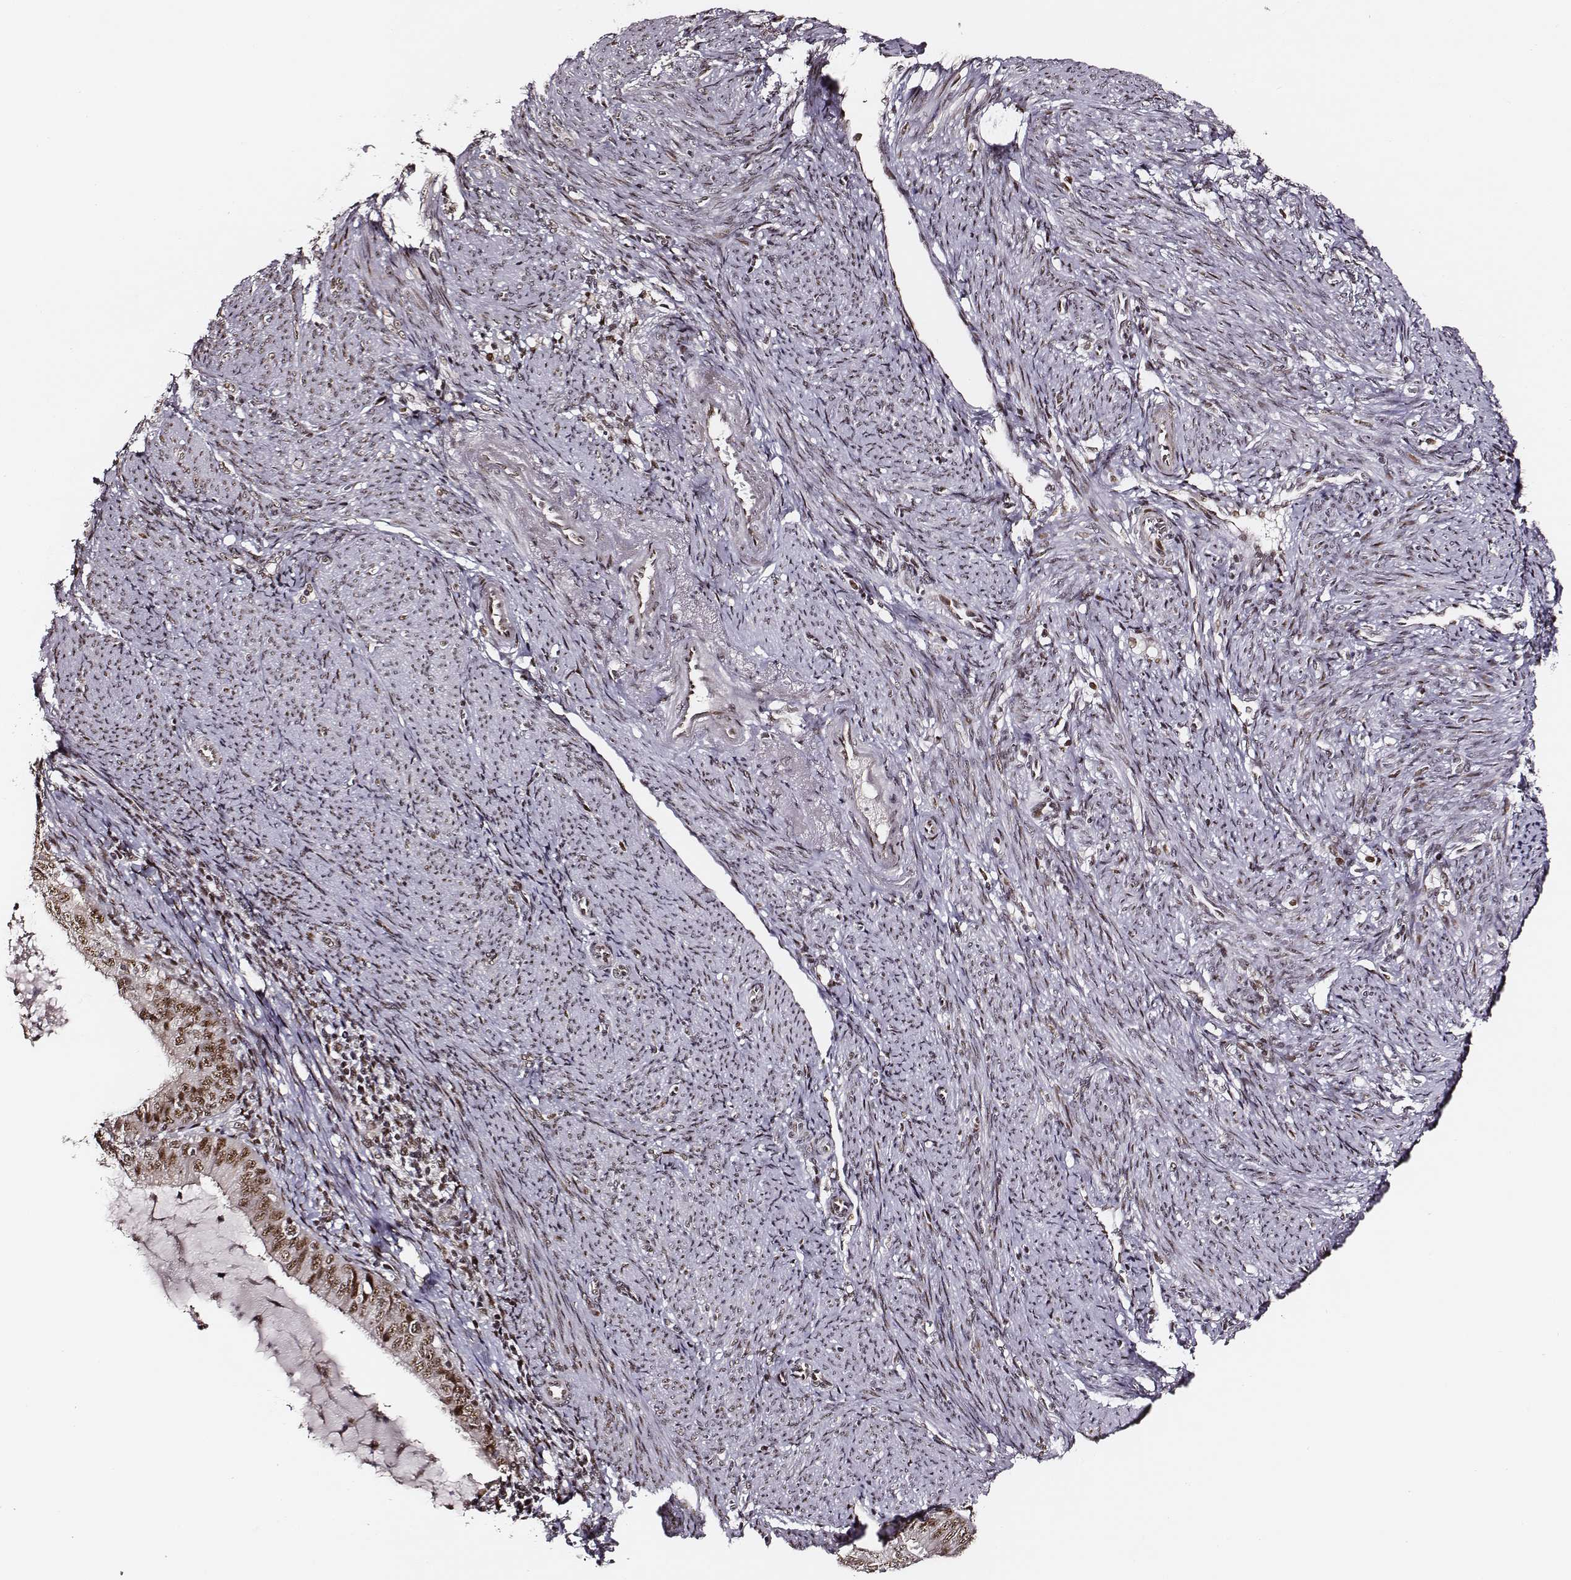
{"staining": {"intensity": "moderate", "quantity": ">75%", "location": "nuclear"}, "tissue": "endometrial cancer", "cell_type": "Tumor cells", "image_type": "cancer", "snomed": [{"axis": "morphology", "description": "Adenocarcinoma, NOS"}, {"axis": "topography", "description": "Endometrium"}], "caption": "DAB (3,3'-diaminobenzidine) immunohistochemical staining of endometrial cancer (adenocarcinoma) exhibits moderate nuclear protein positivity in about >75% of tumor cells. The protein is stained brown, and the nuclei are stained in blue (DAB IHC with brightfield microscopy, high magnification).", "gene": "PPARA", "patient": {"sex": "female", "age": 57}}